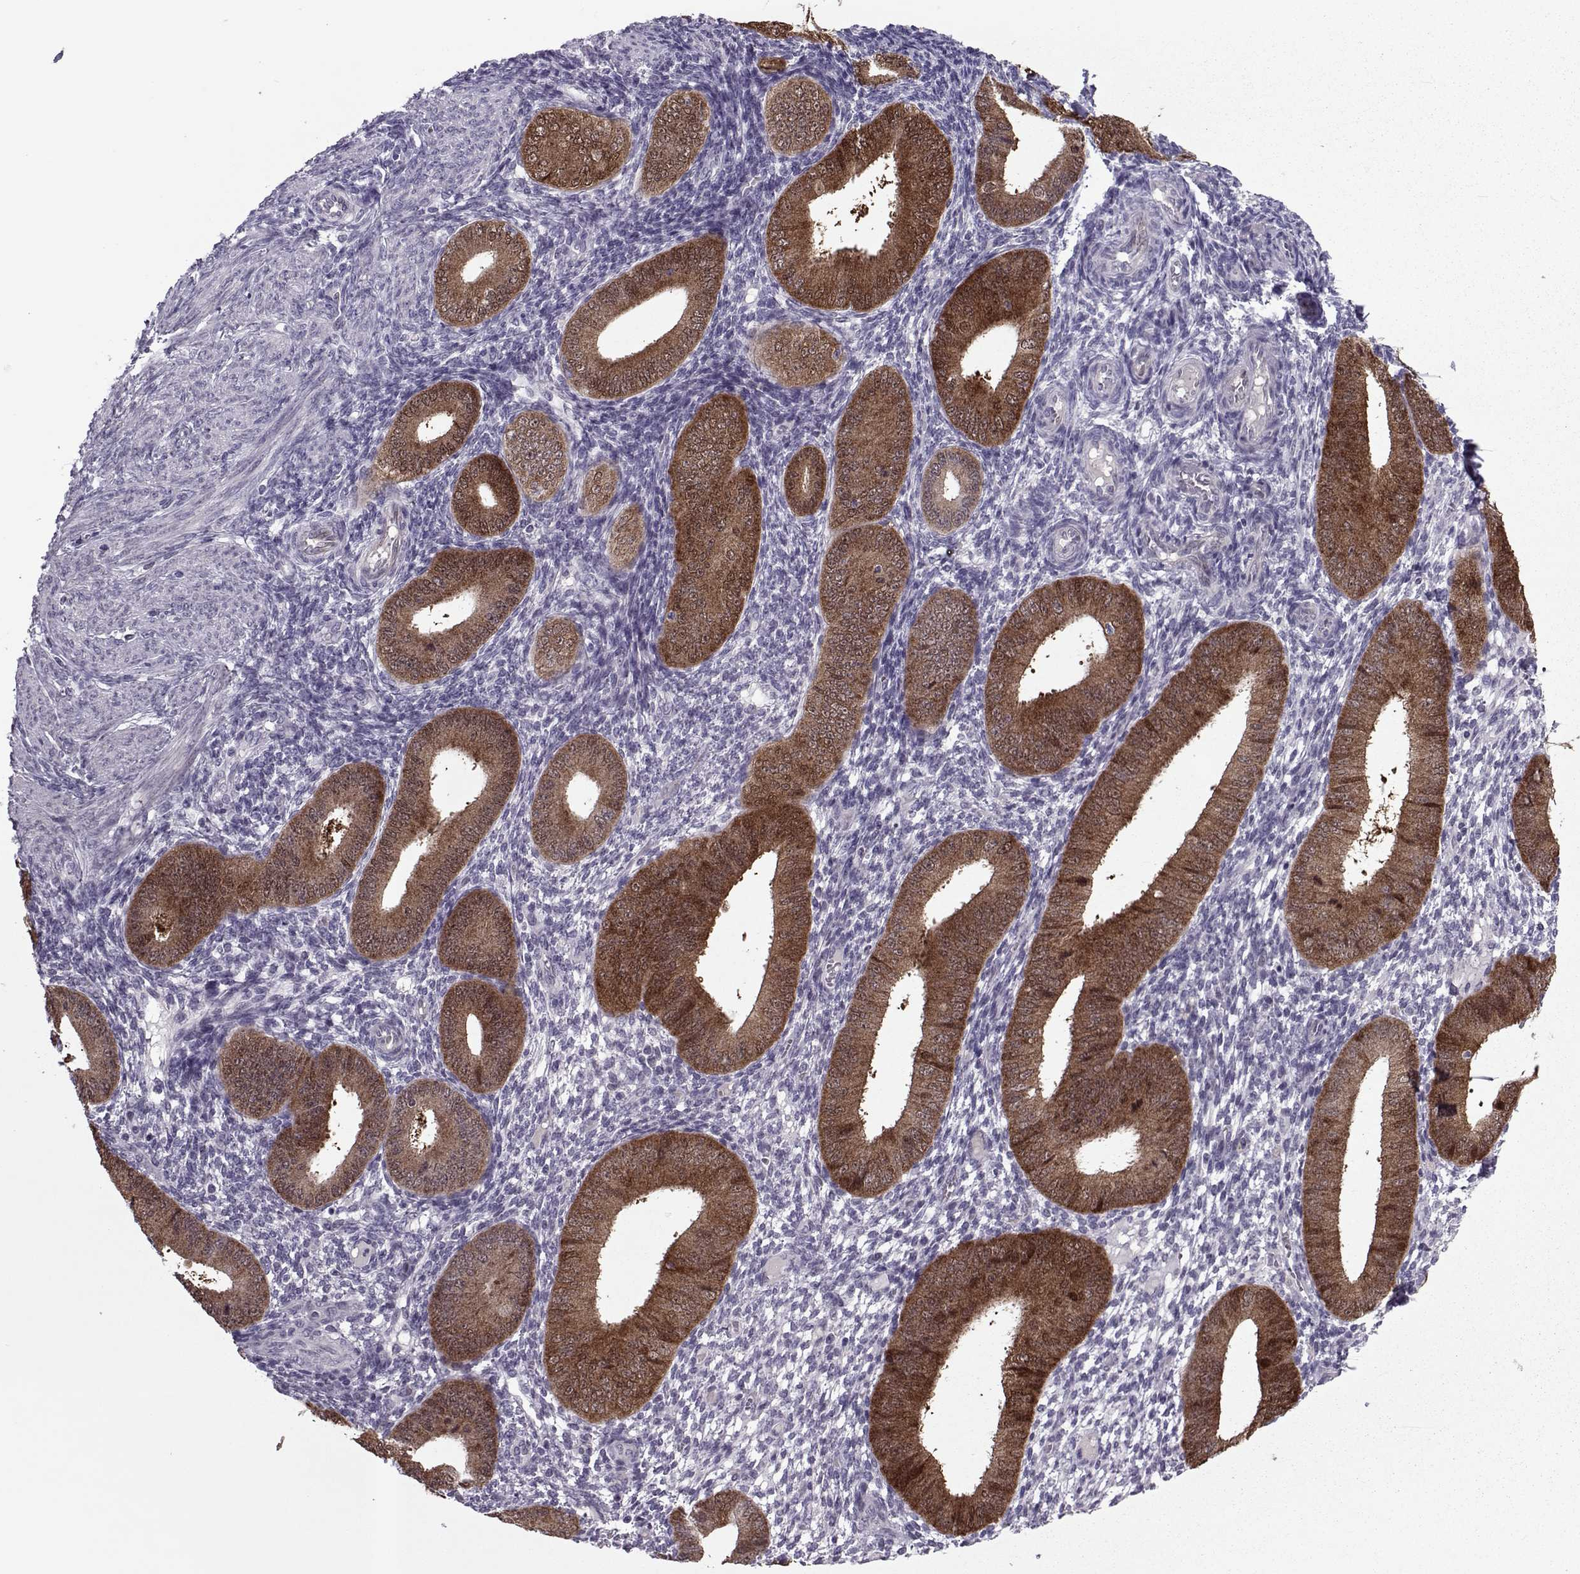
{"staining": {"intensity": "negative", "quantity": "none", "location": "none"}, "tissue": "endometrium", "cell_type": "Cells in endometrial stroma", "image_type": "normal", "snomed": [{"axis": "morphology", "description": "Normal tissue, NOS"}, {"axis": "topography", "description": "Endometrium"}], "caption": "Photomicrograph shows no protein expression in cells in endometrial stroma of normal endometrium. (Immunohistochemistry (ihc), brightfield microscopy, high magnification).", "gene": "ASRGL1", "patient": {"sex": "female", "age": 39}}